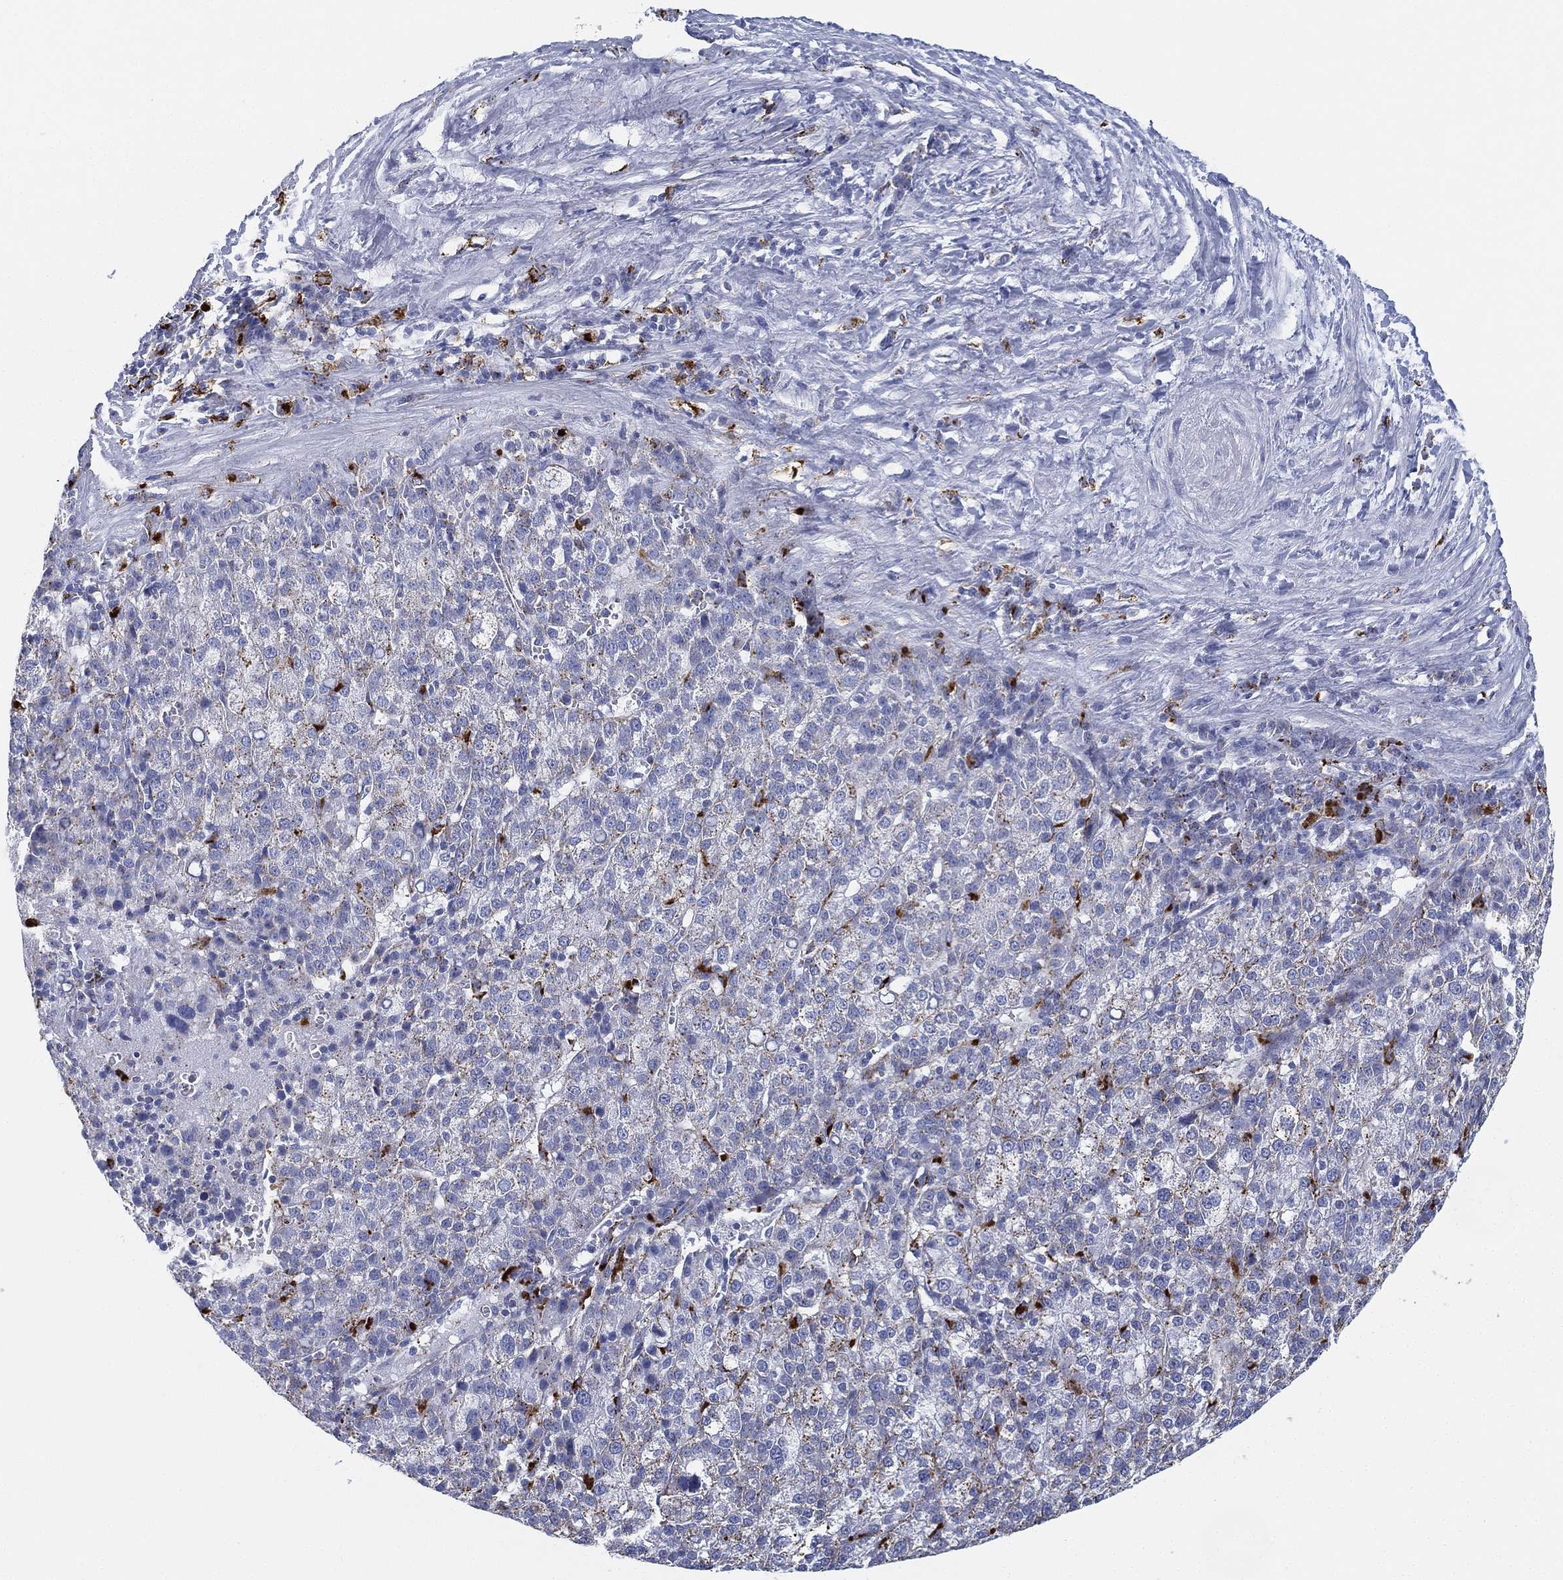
{"staining": {"intensity": "moderate", "quantity": "<25%", "location": "cytoplasmic/membranous"}, "tissue": "liver cancer", "cell_type": "Tumor cells", "image_type": "cancer", "snomed": [{"axis": "morphology", "description": "Carcinoma, Hepatocellular, NOS"}, {"axis": "topography", "description": "Liver"}], "caption": "There is low levels of moderate cytoplasmic/membranous positivity in tumor cells of liver cancer (hepatocellular carcinoma), as demonstrated by immunohistochemical staining (brown color).", "gene": "NPC2", "patient": {"sex": "female", "age": 60}}